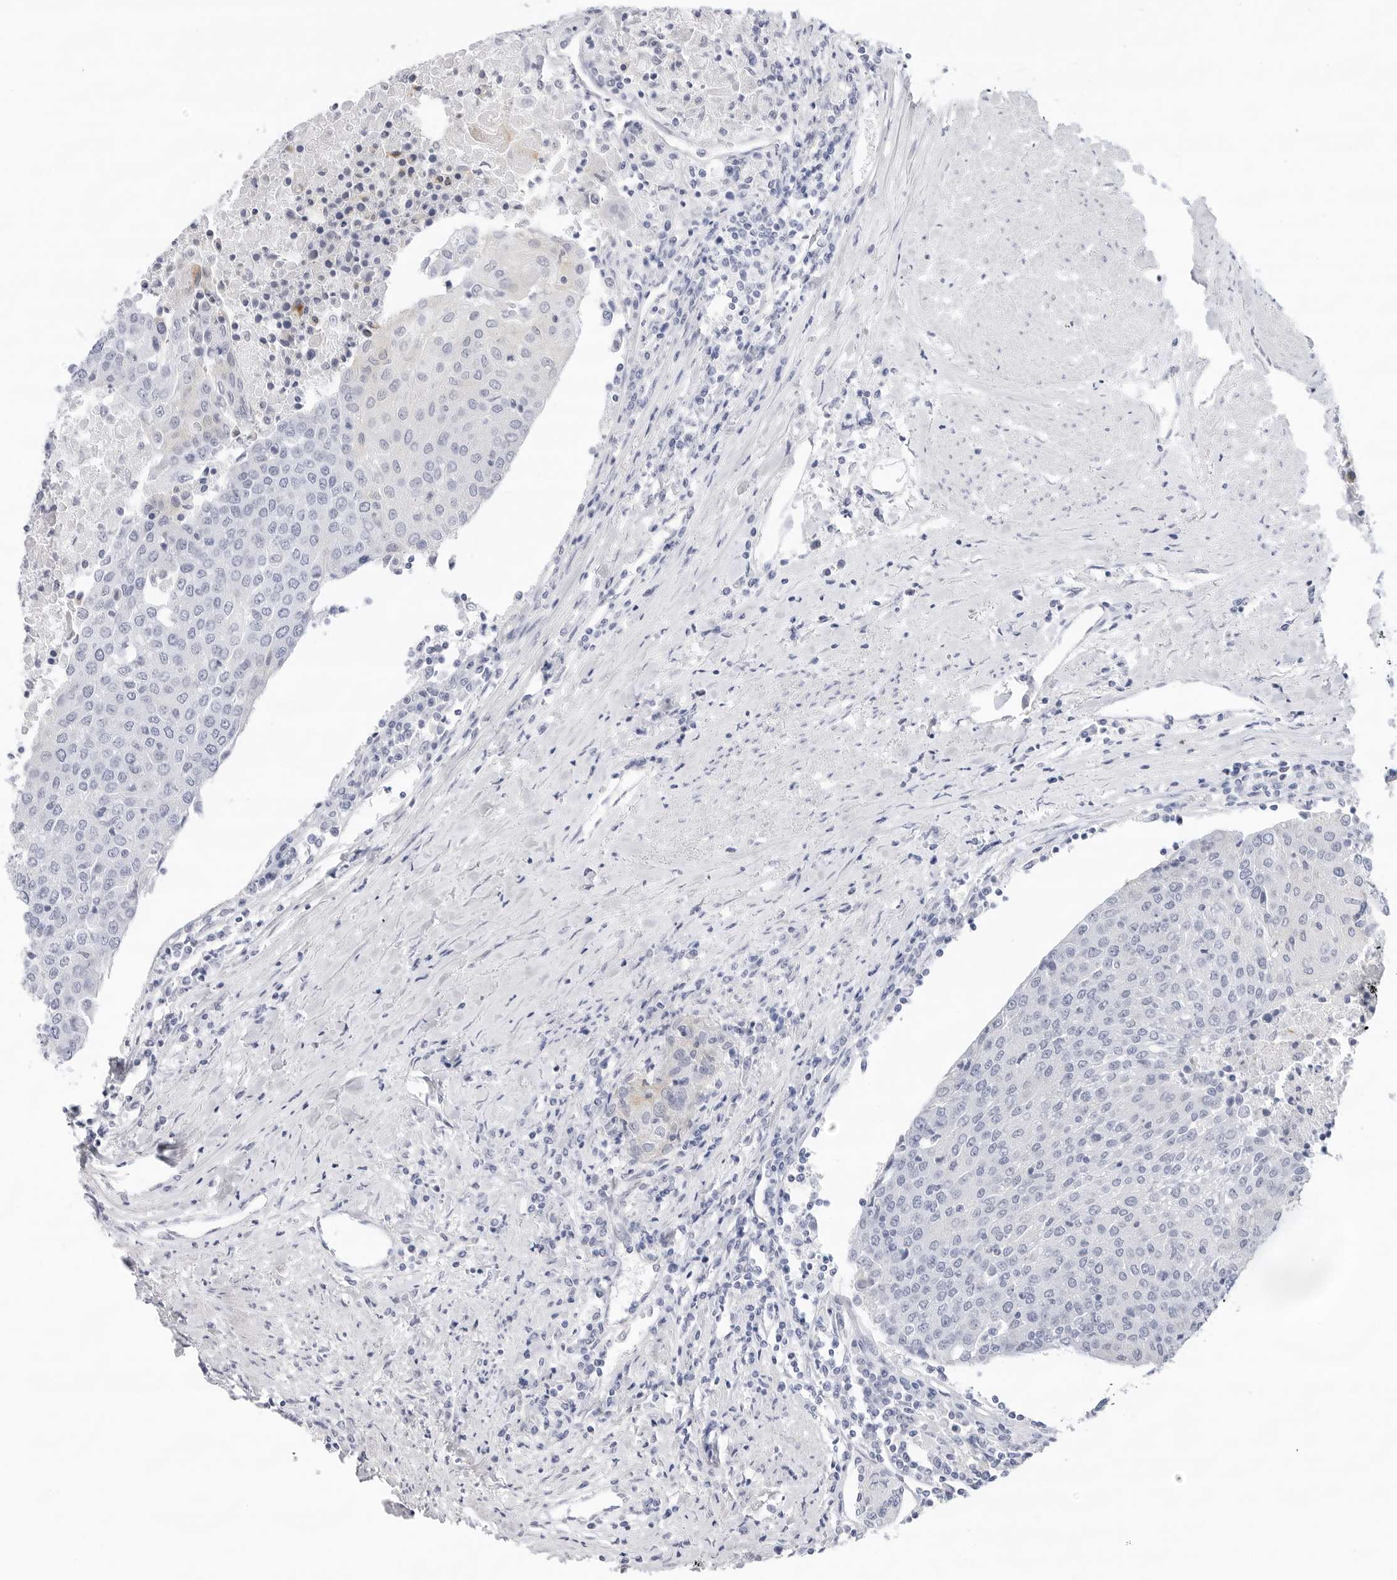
{"staining": {"intensity": "negative", "quantity": "none", "location": "none"}, "tissue": "urothelial cancer", "cell_type": "Tumor cells", "image_type": "cancer", "snomed": [{"axis": "morphology", "description": "Urothelial carcinoma, High grade"}, {"axis": "topography", "description": "Urinary bladder"}], "caption": "The photomicrograph shows no staining of tumor cells in urothelial cancer. The staining was performed using DAB to visualize the protein expression in brown, while the nuclei were stained in blue with hematoxylin (Magnification: 20x).", "gene": "SLC19A1", "patient": {"sex": "female", "age": 85}}